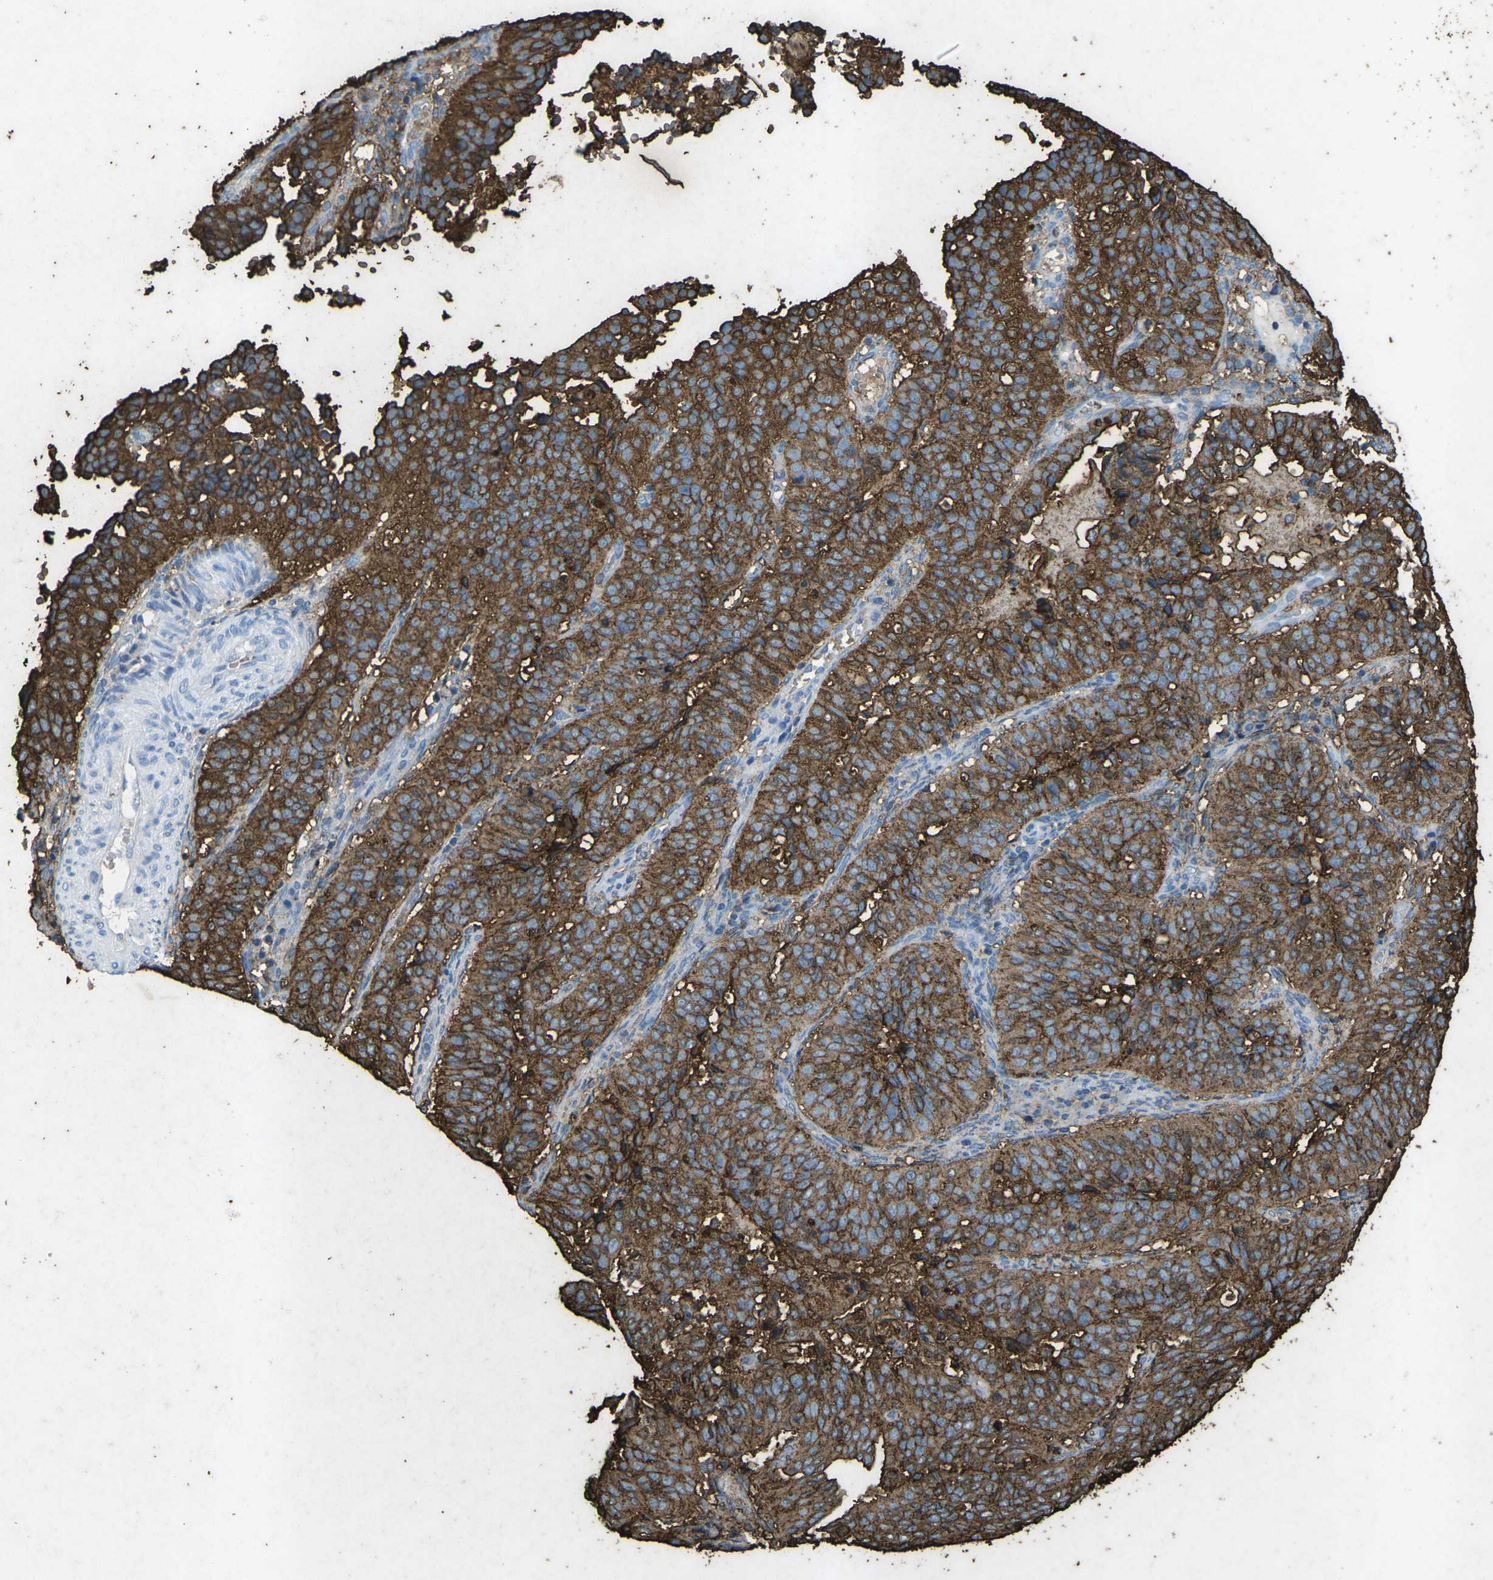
{"staining": {"intensity": "strong", "quantity": ">75%", "location": "cytoplasmic/membranous"}, "tissue": "cervical cancer", "cell_type": "Tumor cells", "image_type": "cancer", "snomed": [{"axis": "morphology", "description": "Normal tissue, NOS"}, {"axis": "morphology", "description": "Squamous cell carcinoma, NOS"}, {"axis": "topography", "description": "Cervix"}], "caption": "This is a histology image of IHC staining of cervical cancer (squamous cell carcinoma), which shows strong expression in the cytoplasmic/membranous of tumor cells.", "gene": "CTAGE1", "patient": {"sex": "female", "age": 39}}